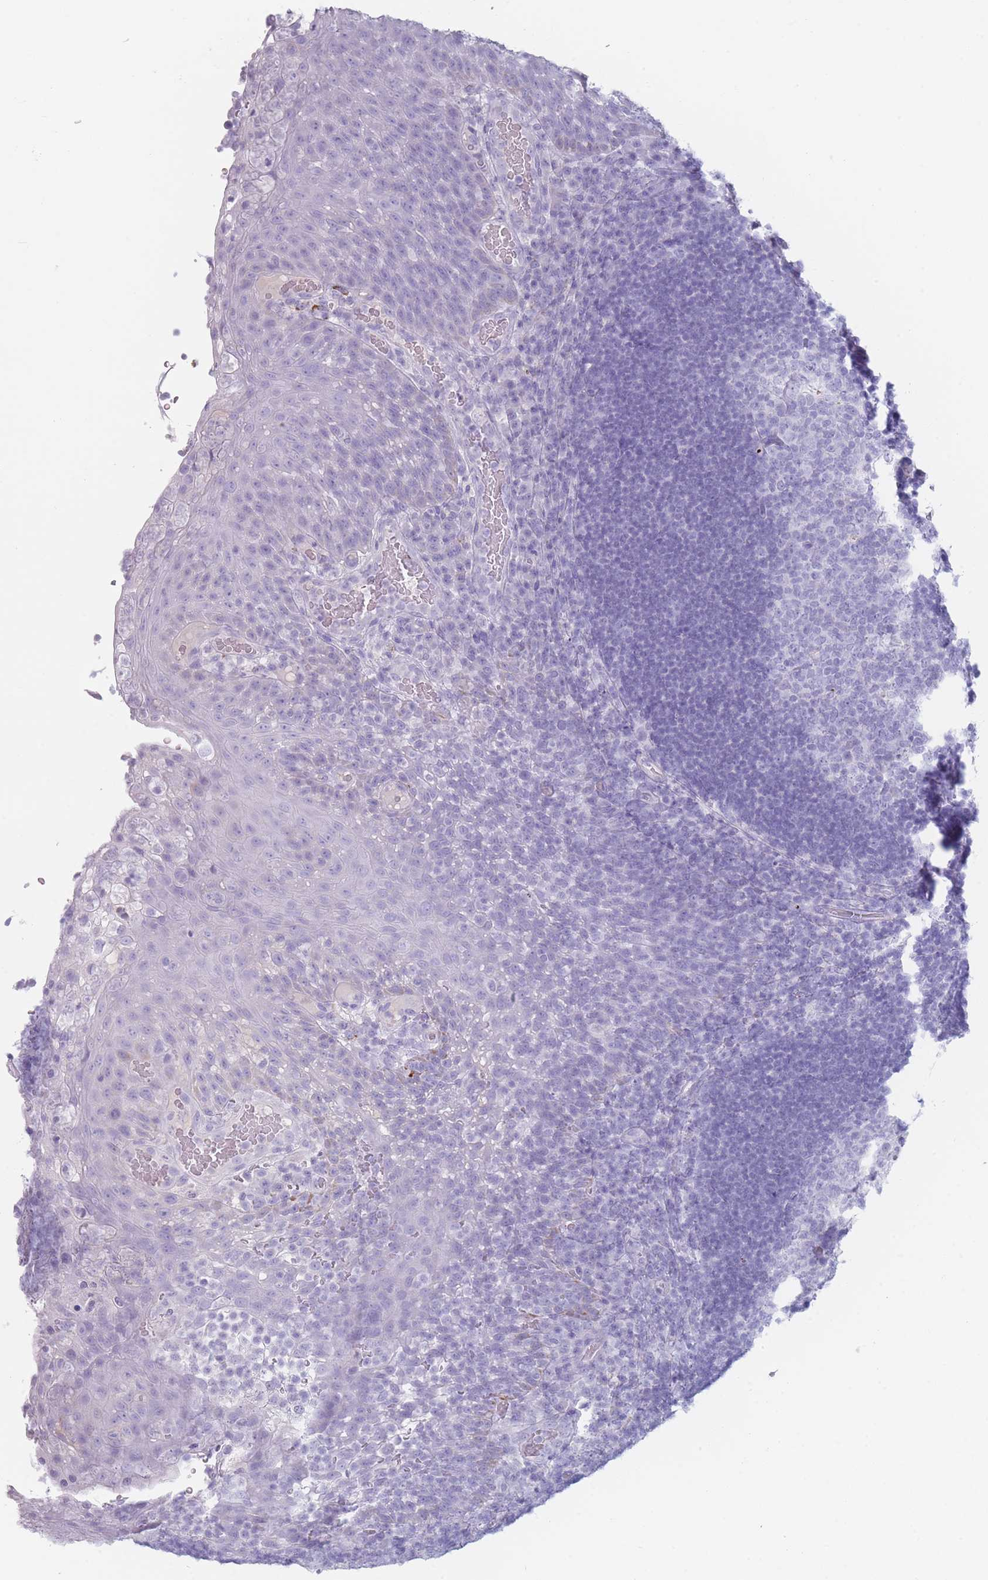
{"staining": {"intensity": "negative", "quantity": "none", "location": "none"}, "tissue": "tonsil", "cell_type": "Germinal center cells", "image_type": "normal", "snomed": [{"axis": "morphology", "description": "Normal tissue, NOS"}, {"axis": "topography", "description": "Tonsil"}], "caption": "Immunohistochemistry of normal human tonsil demonstrates no positivity in germinal center cells. (Stains: DAB (3,3'-diaminobenzidine) immunohistochemistry (IHC) with hematoxylin counter stain, Microscopy: brightfield microscopy at high magnification).", "gene": "GPR12", "patient": {"sex": "male", "age": 17}}